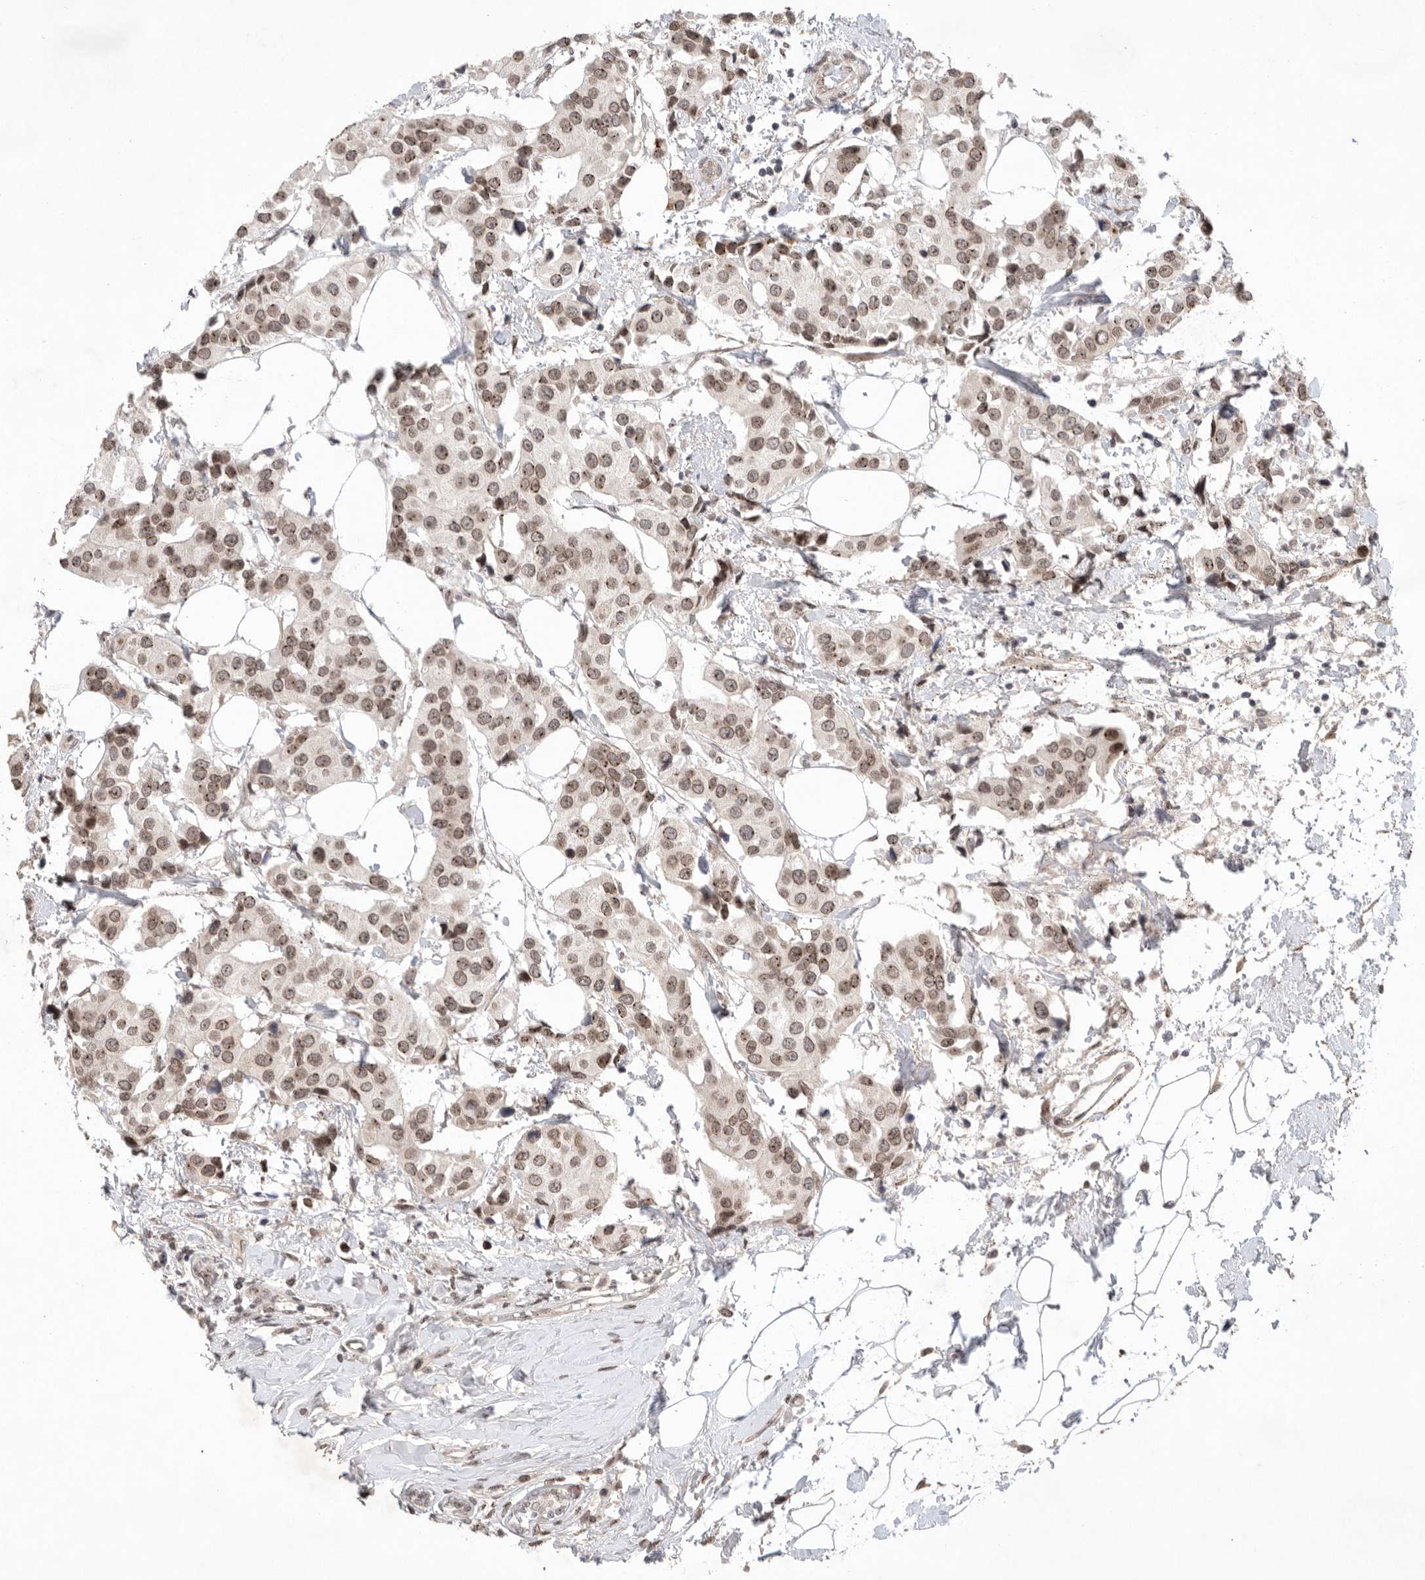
{"staining": {"intensity": "moderate", "quantity": ">75%", "location": "nuclear"}, "tissue": "breast cancer", "cell_type": "Tumor cells", "image_type": "cancer", "snomed": [{"axis": "morphology", "description": "Normal tissue, NOS"}, {"axis": "morphology", "description": "Duct carcinoma"}, {"axis": "topography", "description": "Breast"}], "caption": "Intraductal carcinoma (breast) stained for a protein reveals moderate nuclear positivity in tumor cells. (Brightfield microscopy of DAB IHC at high magnification).", "gene": "LEMD3", "patient": {"sex": "female", "age": 39}}